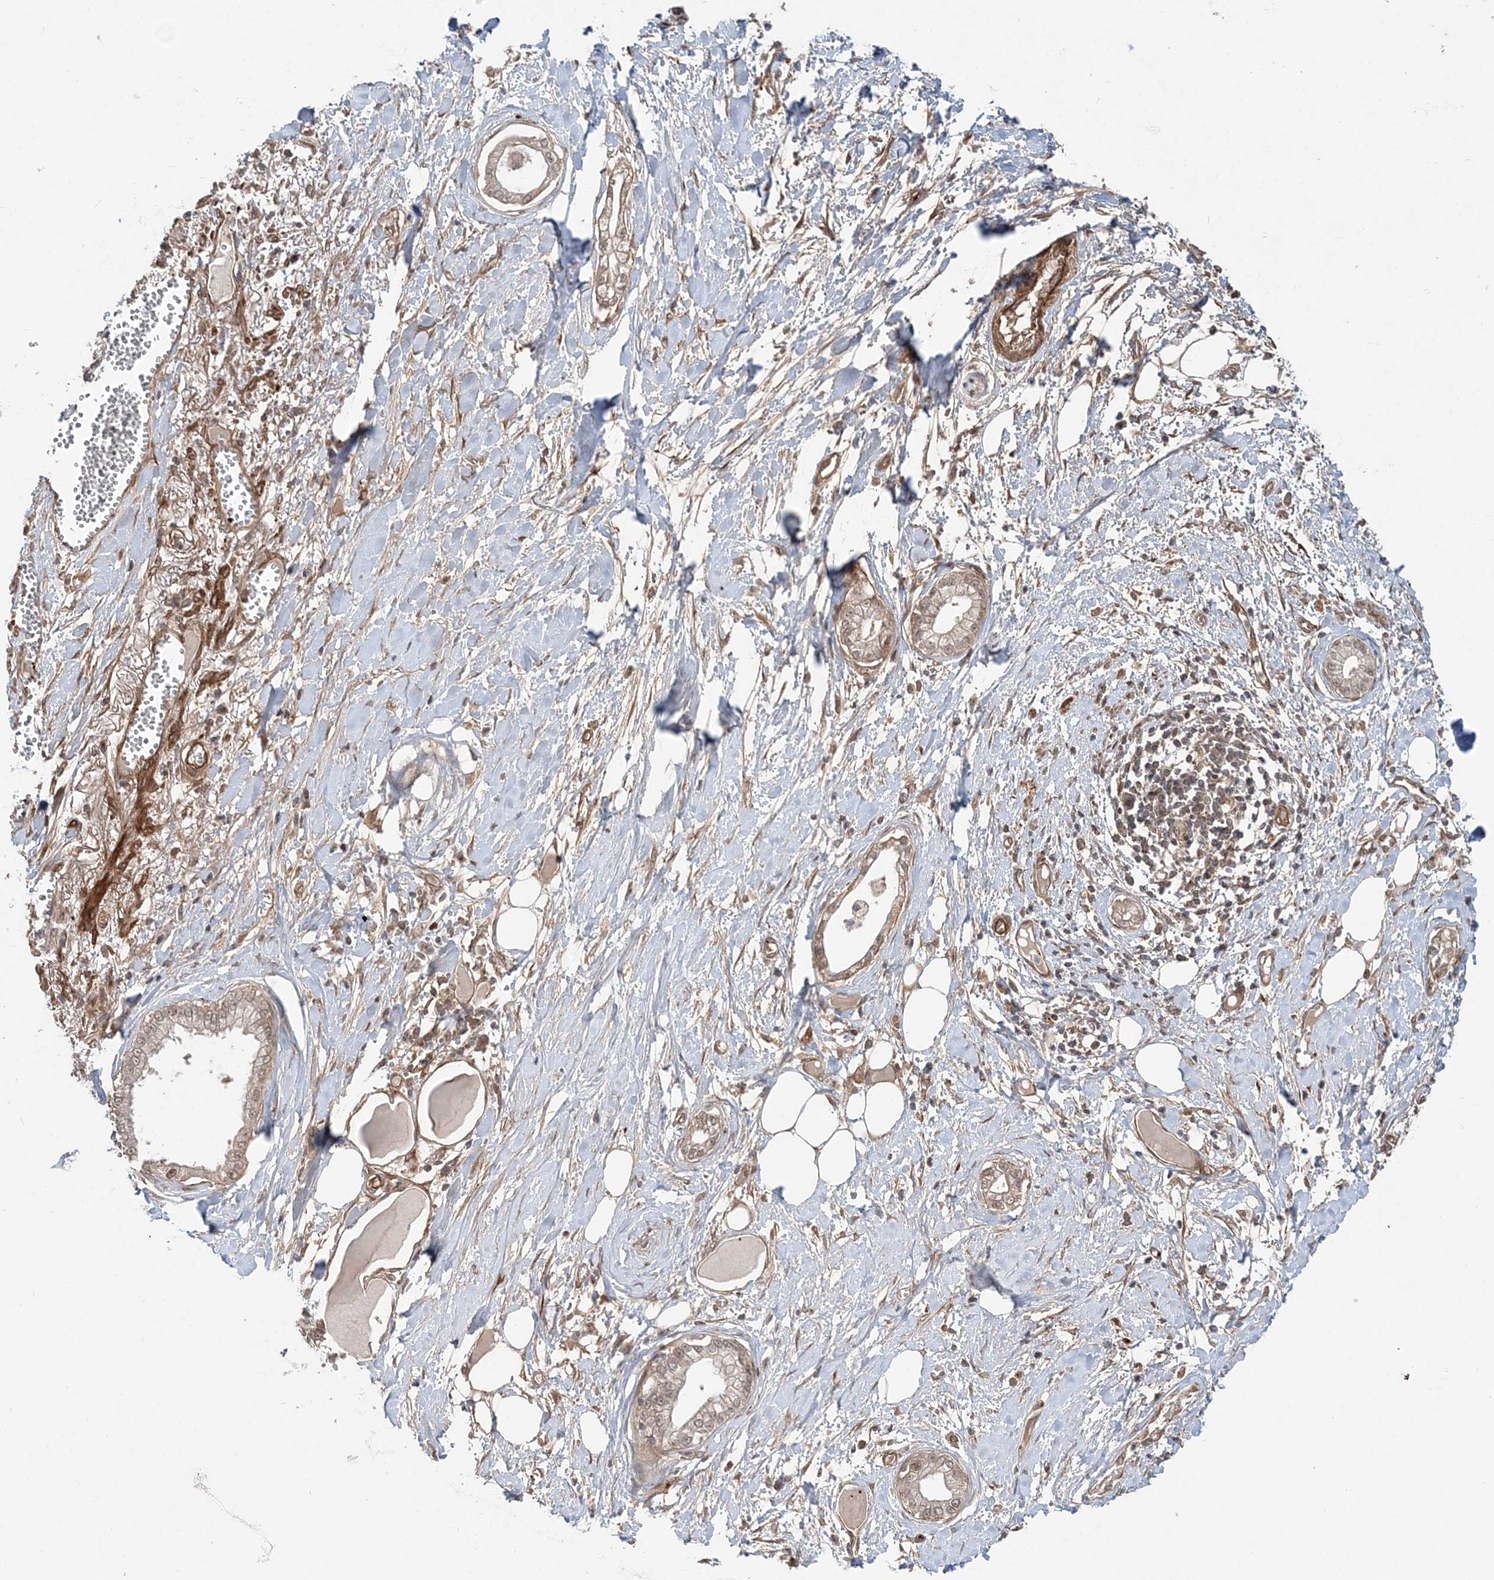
{"staining": {"intensity": "weak", "quantity": ">75%", "location": "cytoplasmic/membranous"}, "tissue": "pancreatic cancer", "cell_type": "Tumor cells", "image_type": "cancer", "snomed": [{"axis": "morphology", "description": "Adenocarcinoma, NOS"}, {"axis": "topography", "description": "Pancreas"}], "caption": "Pancreatic adenocarcinoma stained with DAB immunohistochemistry shows low levels of weak cytoplasmic/membranous staining in about >75% of tumor cells.", "gene": "GEMIN5", "patient": {"sex": "male", "age": 68}}